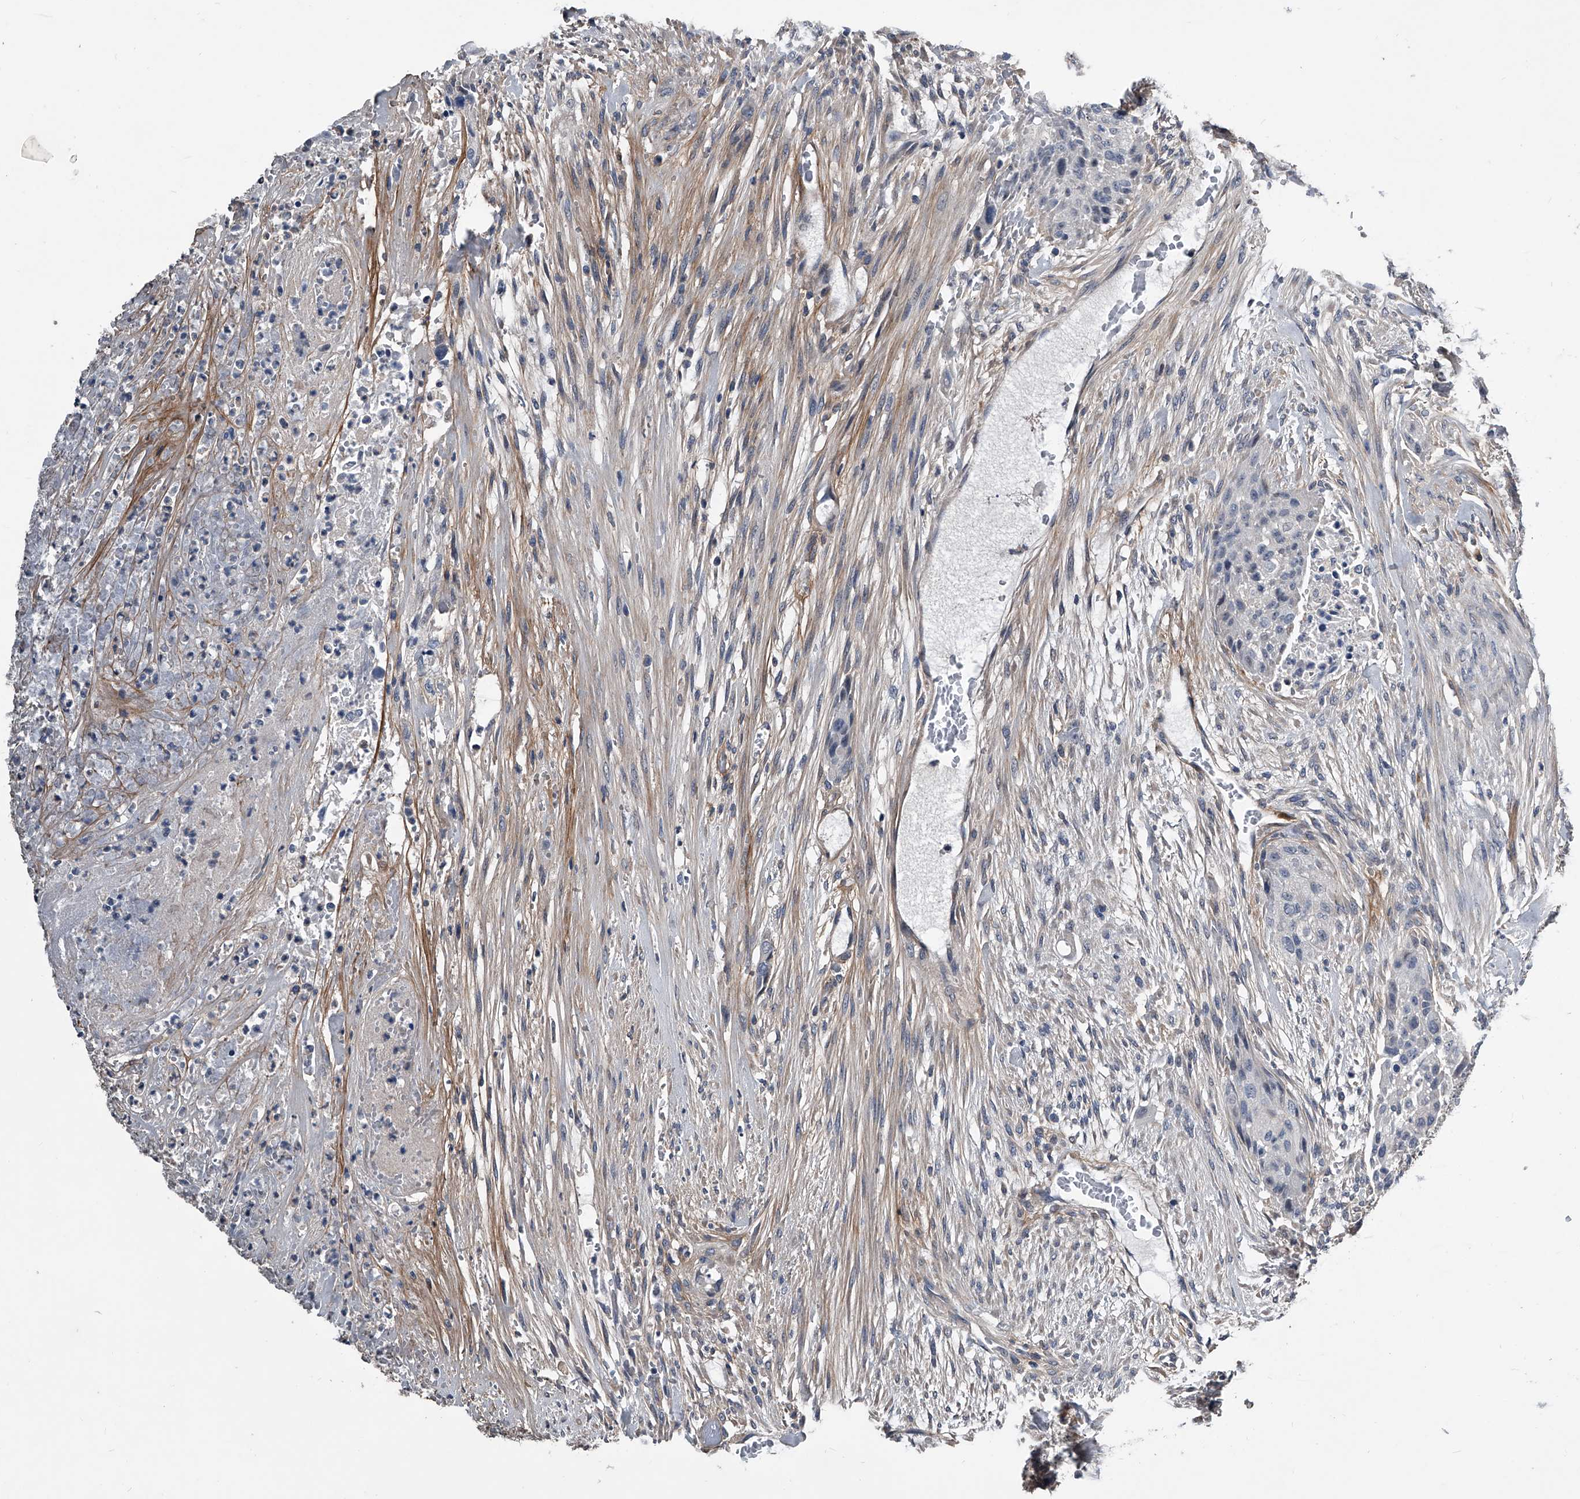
{"staining": {"intensity": "negative", "quantity": "none", "location": "none"}, "tissue": "urothelial cancer", "cell_type": "Tumor cells", "image_type": "cancer", "snomed": [{"axis": "morphology", "description": "Urothelial carcinoma, High grade"}, {"axis": "topography", "description": "Urinary bladder"}], "caption": "The histopathology image shows no staining of tumor cells in high-grade urothelial carcinoma.", "gene": "PHACTR1", "patient": {"sex": "male", "age": 35}}